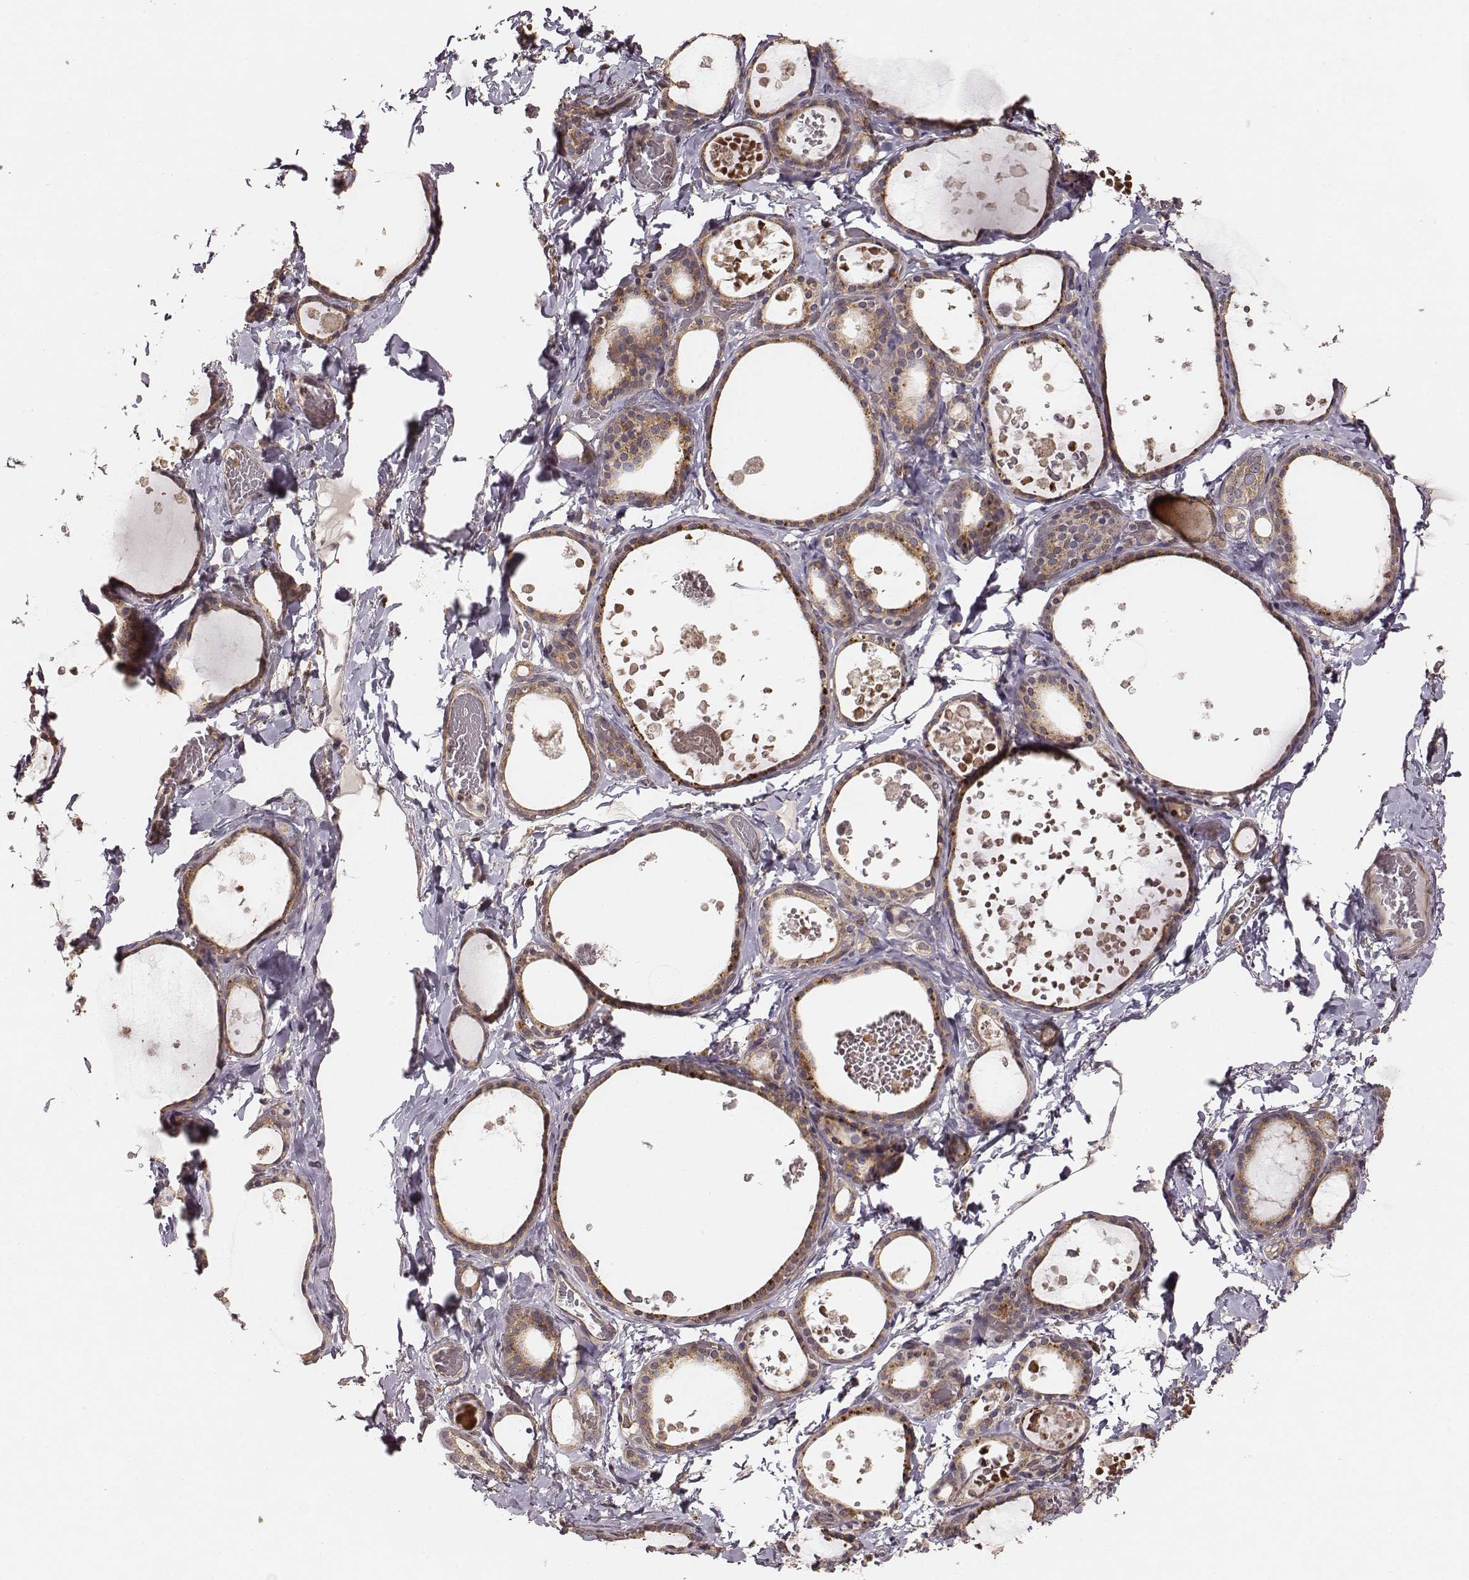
{"staining": {"intensity": "weak", "quantity": ">75%", "location": "cytoplasmic/membranous"}, "tissue": "thyroid gland", "cell_type": "Glandular cells", "image_type": "normal", "snomed": [{"axis": "morphology", "description": "Normal tissue, NOS"}, {"axis": "topography", "description": "Thyroid gland"}], "caption": "Immunohistochemical staining of unremarkable thyroid gland shows weak cytoplasmic/membranous protein positivity in about >75% of glandular cells.", "gene": "VPS26A", "patient": {"sex": "female", "age": 56}}